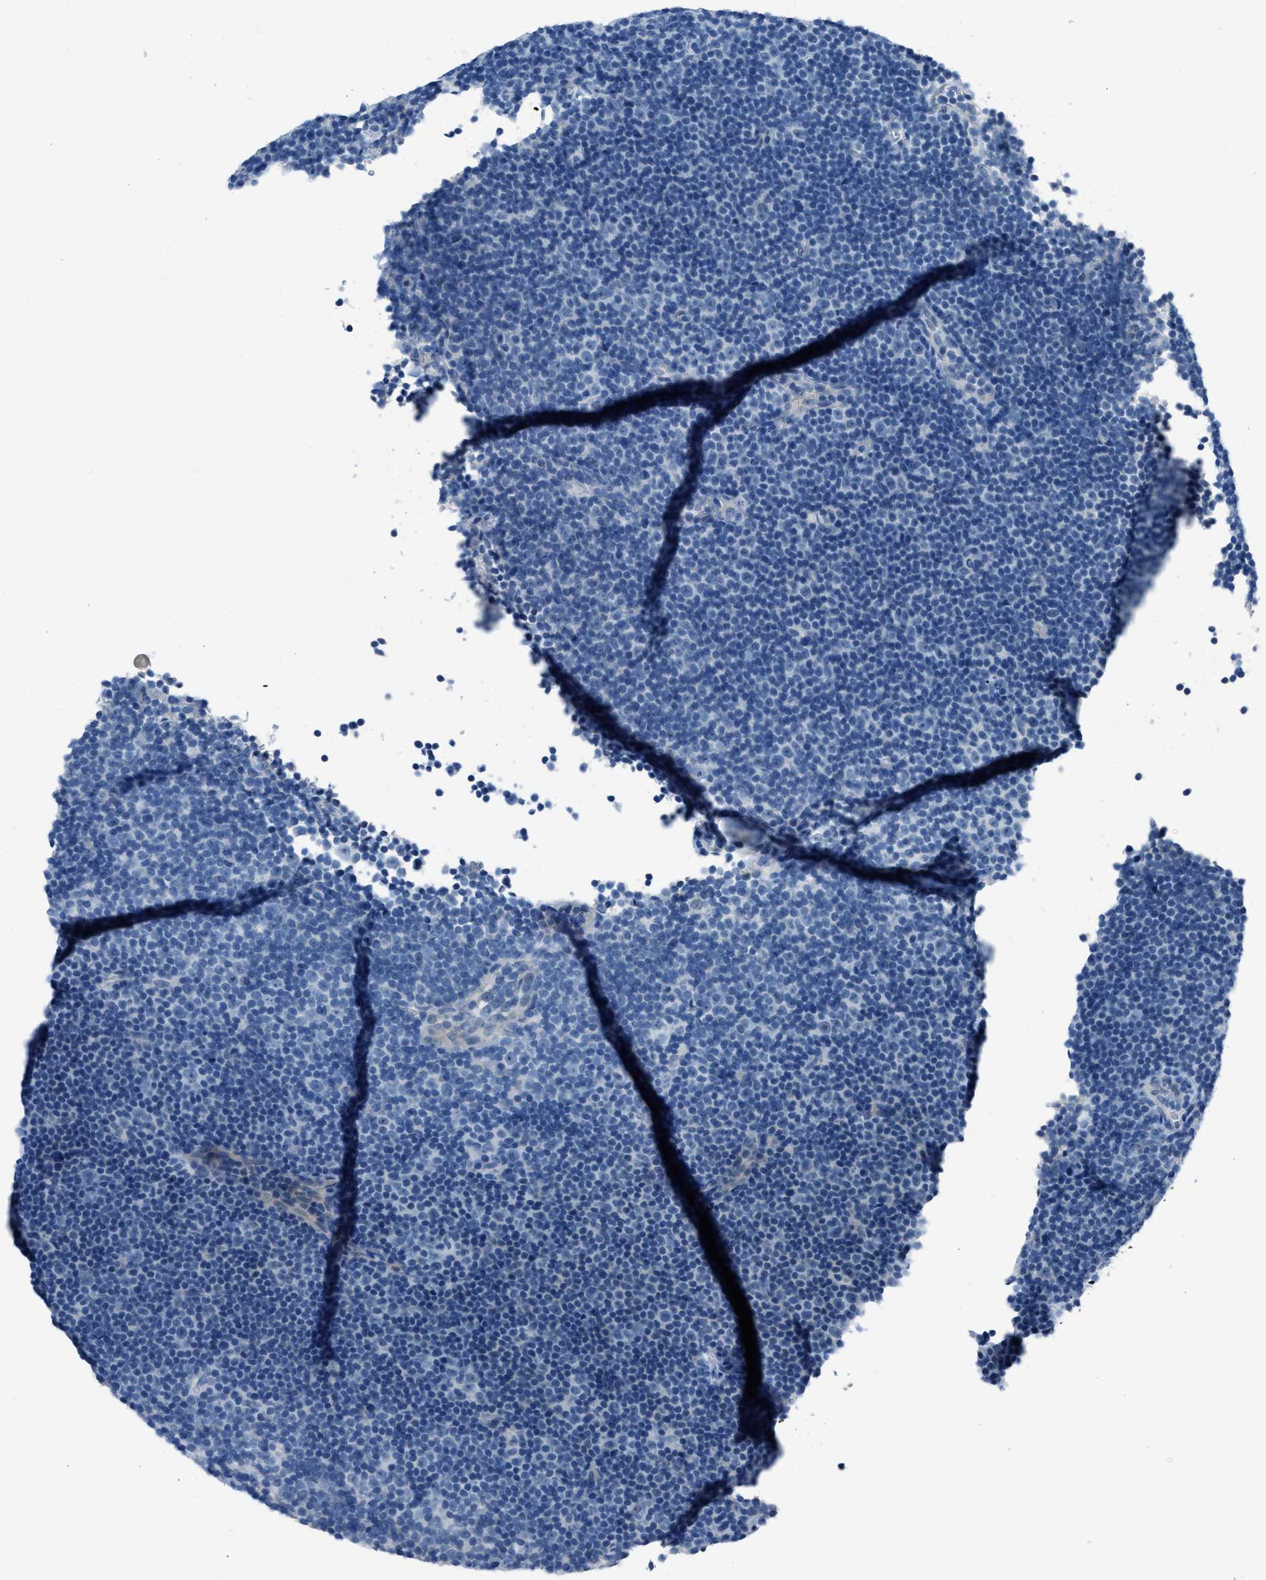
{"staining": {"intensity": "negative", "quantity": "none", "location": "none"}, "tissue": "lymphoma", "cell_type": "Tumor cells", "image_type": "cancer", "snomed": [{"axis": "morphology", "description": "Malignant lymphoma, non-Hodgkin's type, Low grade"}, {"axis": "topography", "description": "Lymph node"}], "caption": "Malignant lymphoma, non-Hodgkin's type (low-grade) was stained to show a protein in brown. There is no significant staining in tumor cells.", "gene": "SPATC1L", "patient": {"sex": "female", "age": 67}}